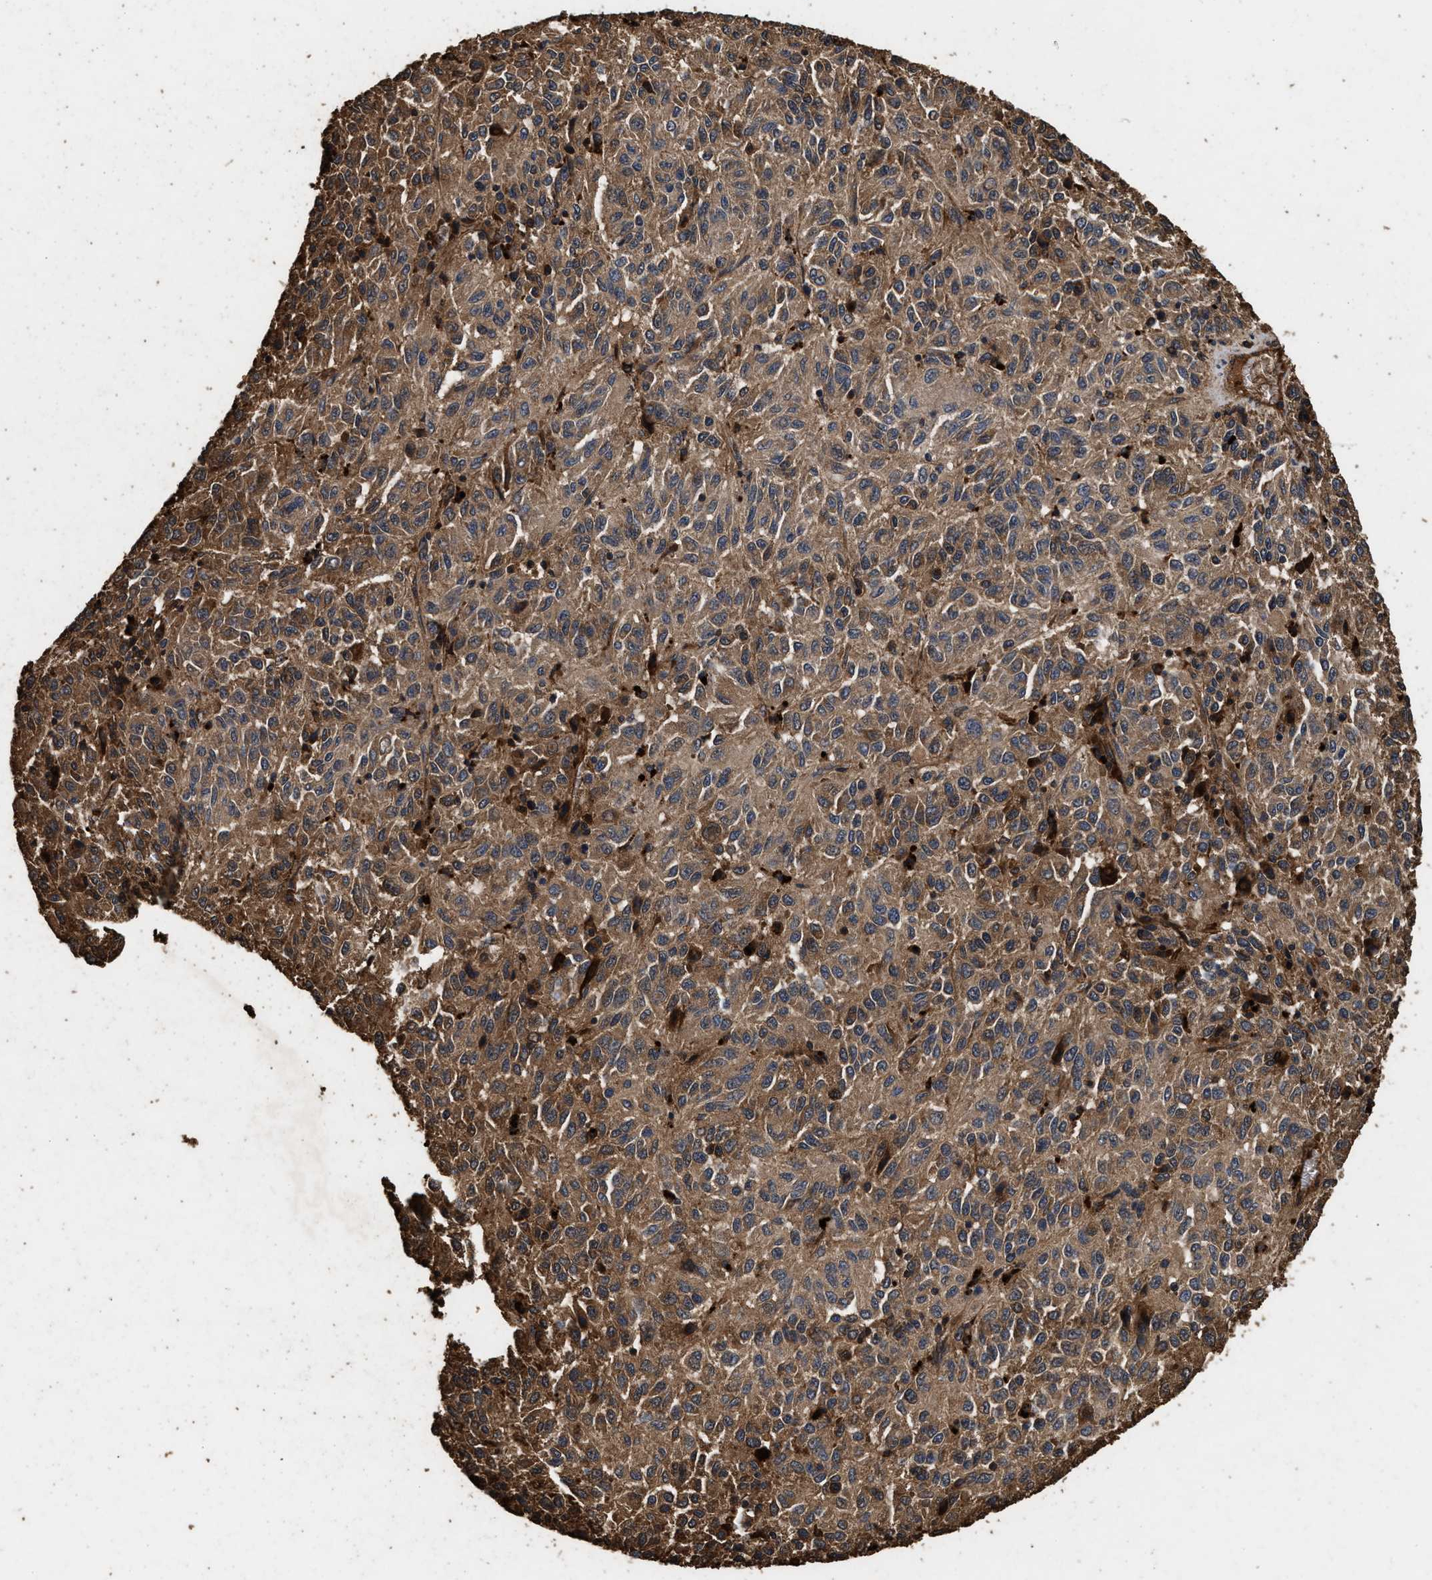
{"staining": {"intensity": "moderate", "quantity": ">75%", "location": "cytoplasmic/membranous"}, "tissue": "melanoma", "cell_type": "Tumor cells", "image_type": "cancer", "snomed": [{"axis": "morphology", "description": "Malignant melanoma, Metastatic site"}, {"axis": "topography", "description": "Lung"}], "caption": "Immunohistochemistry (IHC) of melanoma exhibits medium levels of moderate cytoplasmic/membranous positivity in about >75% of tumor cells.", "gene": "KYAT1", "patient": {"sex": "male", "age": 64}}